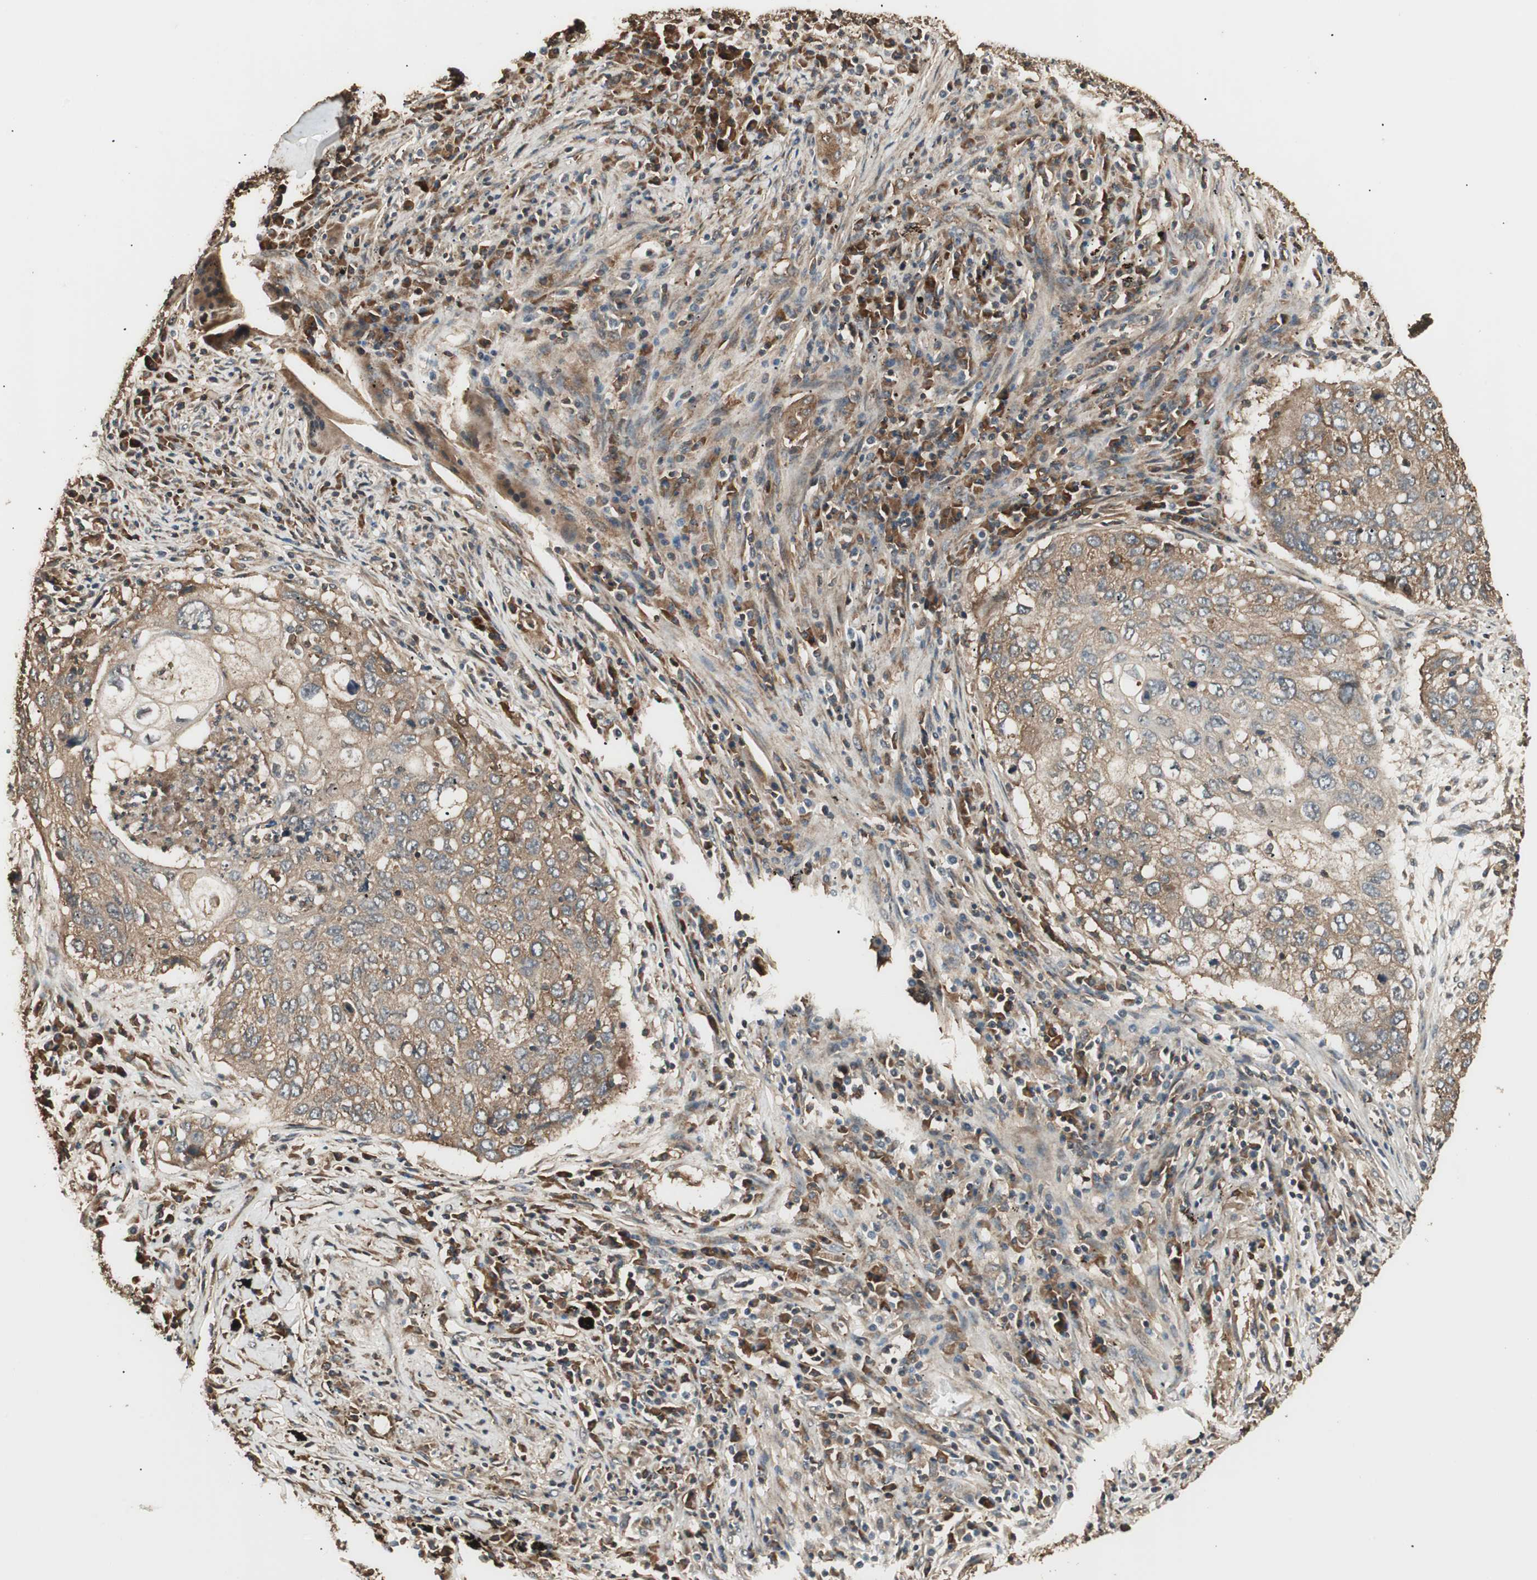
{"staining": {"intensity": "moderate", "quantity": ">75%", "location": "cytoplasmic/membranous"}, "tissue": "lung cancer", "cell_type": "Tumor cells", "image_type": "cancer", "snomed": [{"axis": "morphology", "description": "Squamous cell carcinoma, NOS"}, {"axis": "topography", "description": "Lung"}], "caption": "Immunohistochemical staining of lung cancer (squamous cell carcinoma) displays moderate cytoplasmic/membranous protein expression in about >75% of tumor cells.", "gene": "CCN4", "patient": {"sex": "female", "age": 63}}